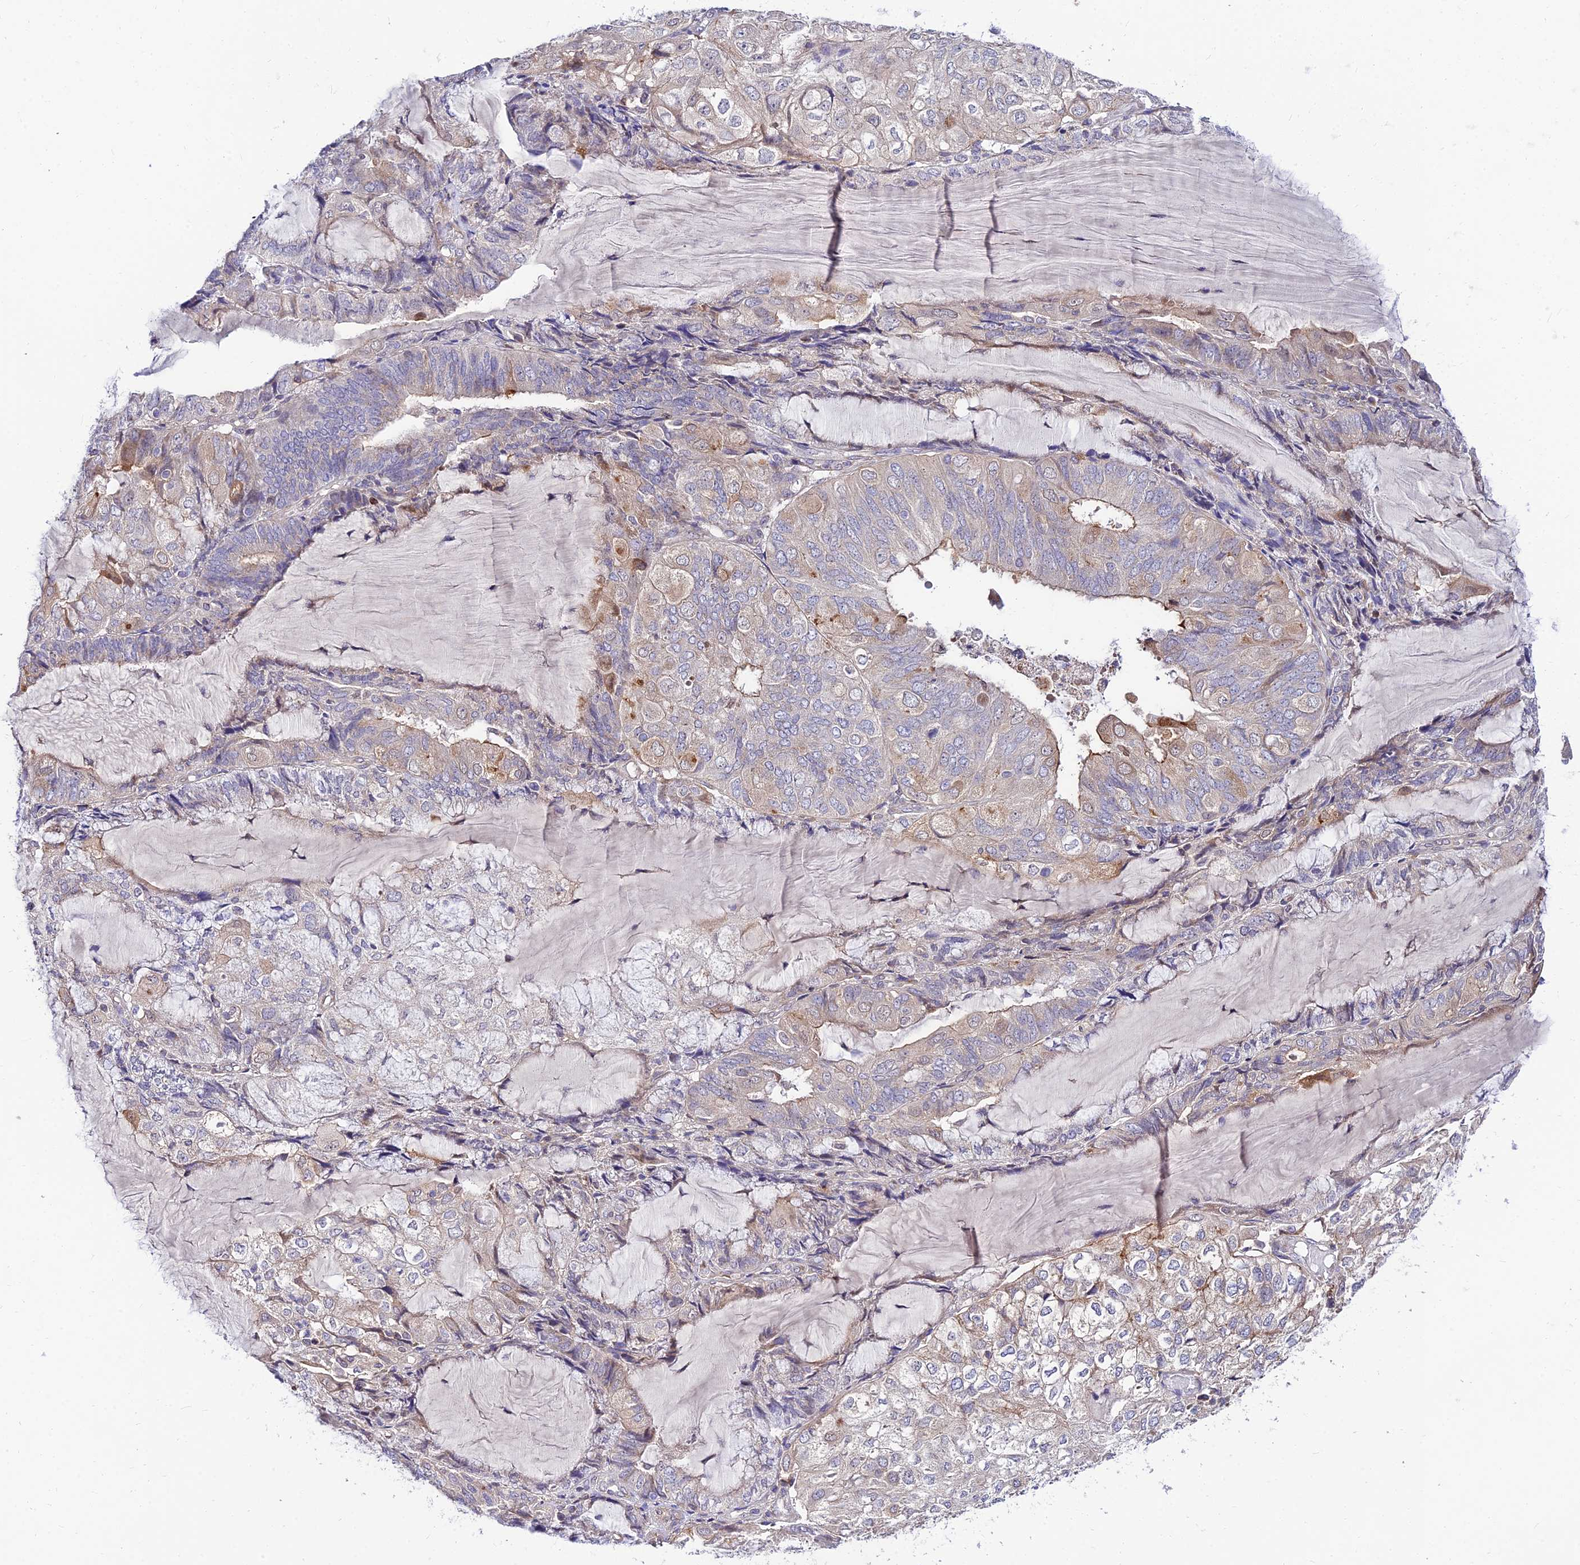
{"staining": {"intensity": "moderate", "quantity": "<25%", "location": "cytoplasmic/membranous"}, "tissue": "endometrial cancer", "cell_type": "Tumor cells", "image_type": "cancer", "snomed": [{"axis": "morphology", "description": "Adenocarcinoma, NOS"}, {"axis": "topography", "description": "Endometrium"}], "caption": "Immunohistochemistry of endometrial cancer (adenocarcinoma) displays low levels of moderate cytoplasmic/membranous expression in about <25% of tumor cells.", "gene": "C6orf132", "patient": {"sex": "female", "age": 81}}